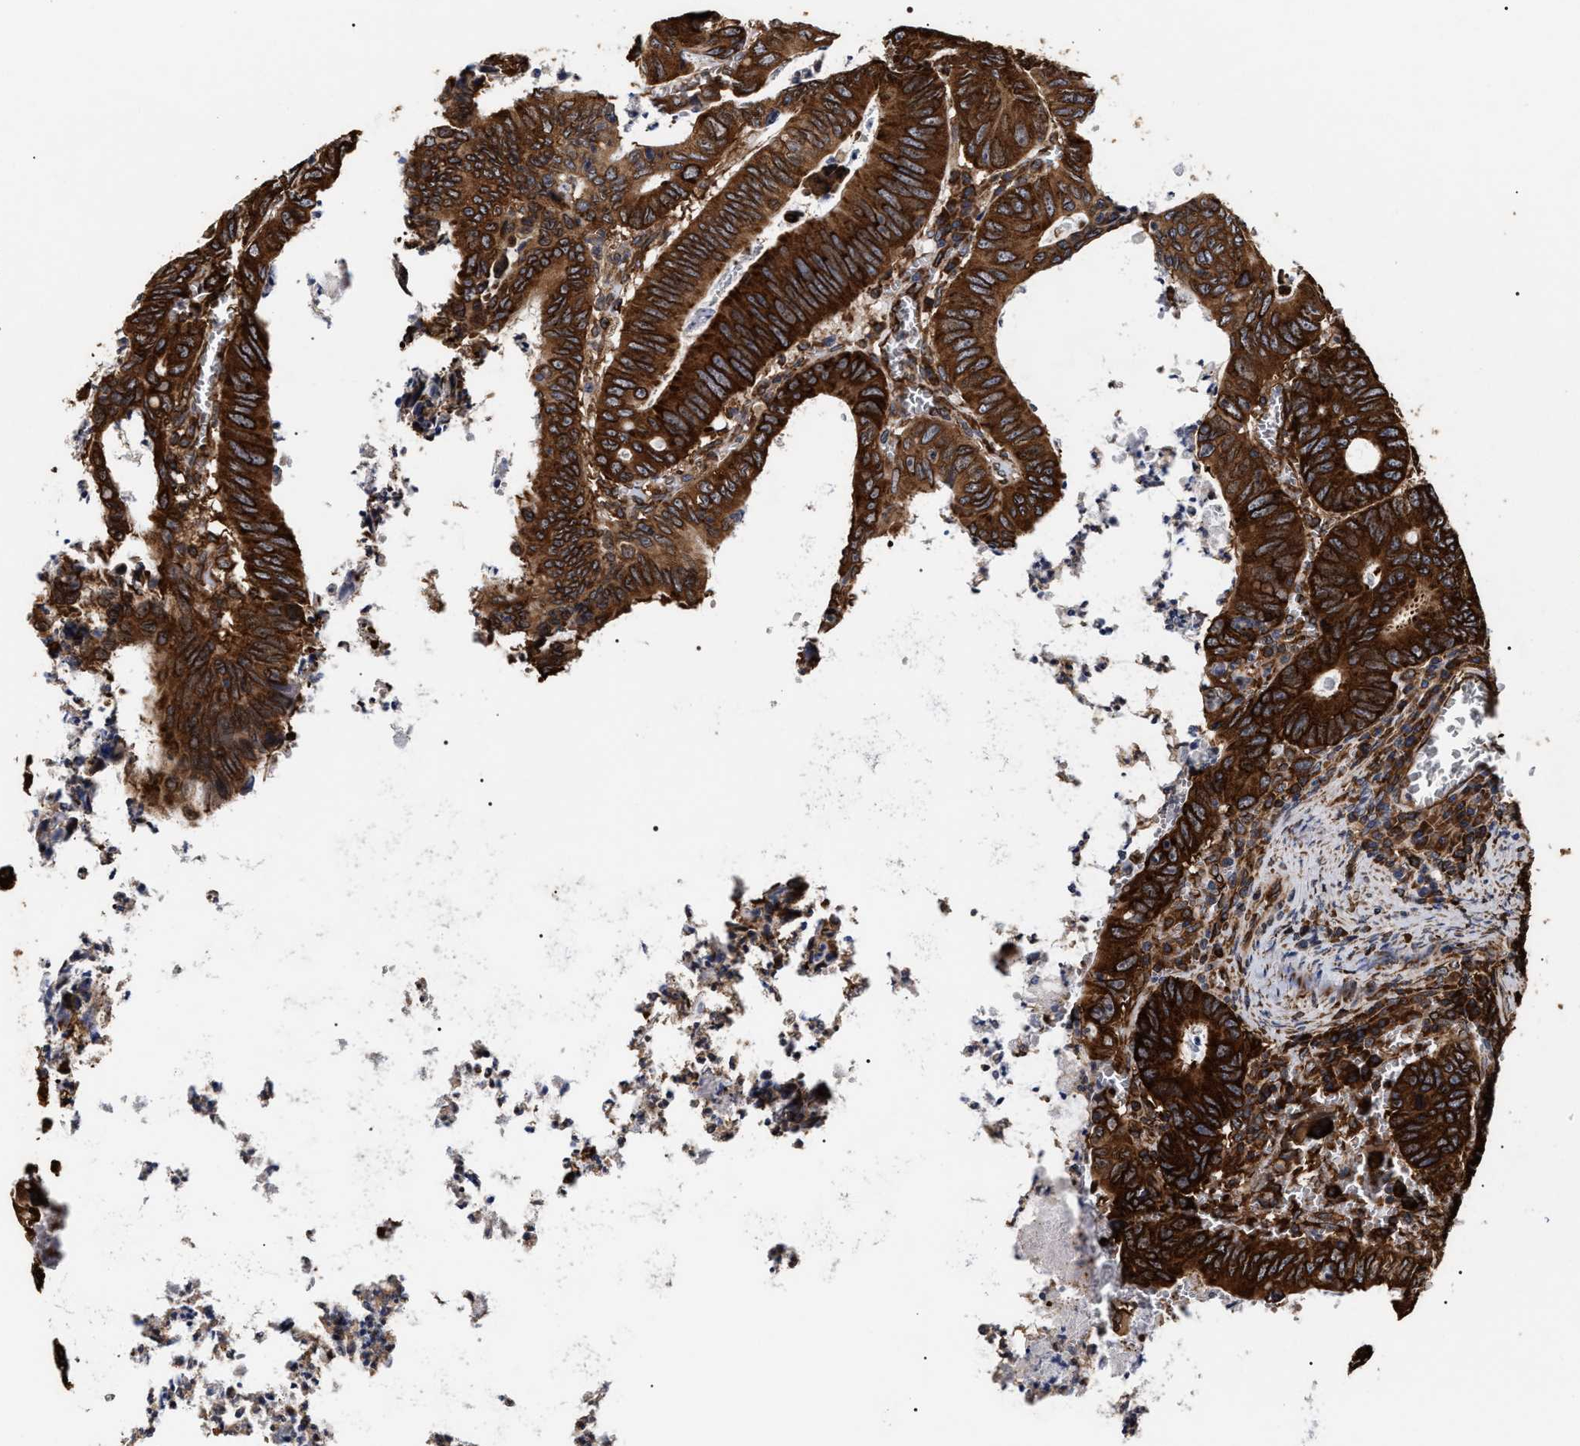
{"staining": {"intensity": "strong", "quantity": ">75%", "location": "cytoplasmic/membranous"}, "tissue": "colorectal cancer", "cell_type": "Tumor cells", "image_type": "cancer", "snomed": [{"axis": "morphology", "description": "Inflammation, NOS"}, {"axis": "morphology", "description": "Adenocarcinoma, NOS"}, {"axis": "topography", "description": "Colon"}], "caption": "Colorectal cancer tissue displays strong cytoplasmic/membranous staining in about >75% of tumor cells, visualized by immunohistochemistry.", "gene": "SERBP1", "patient": {"sex": "male", "age": 72}}